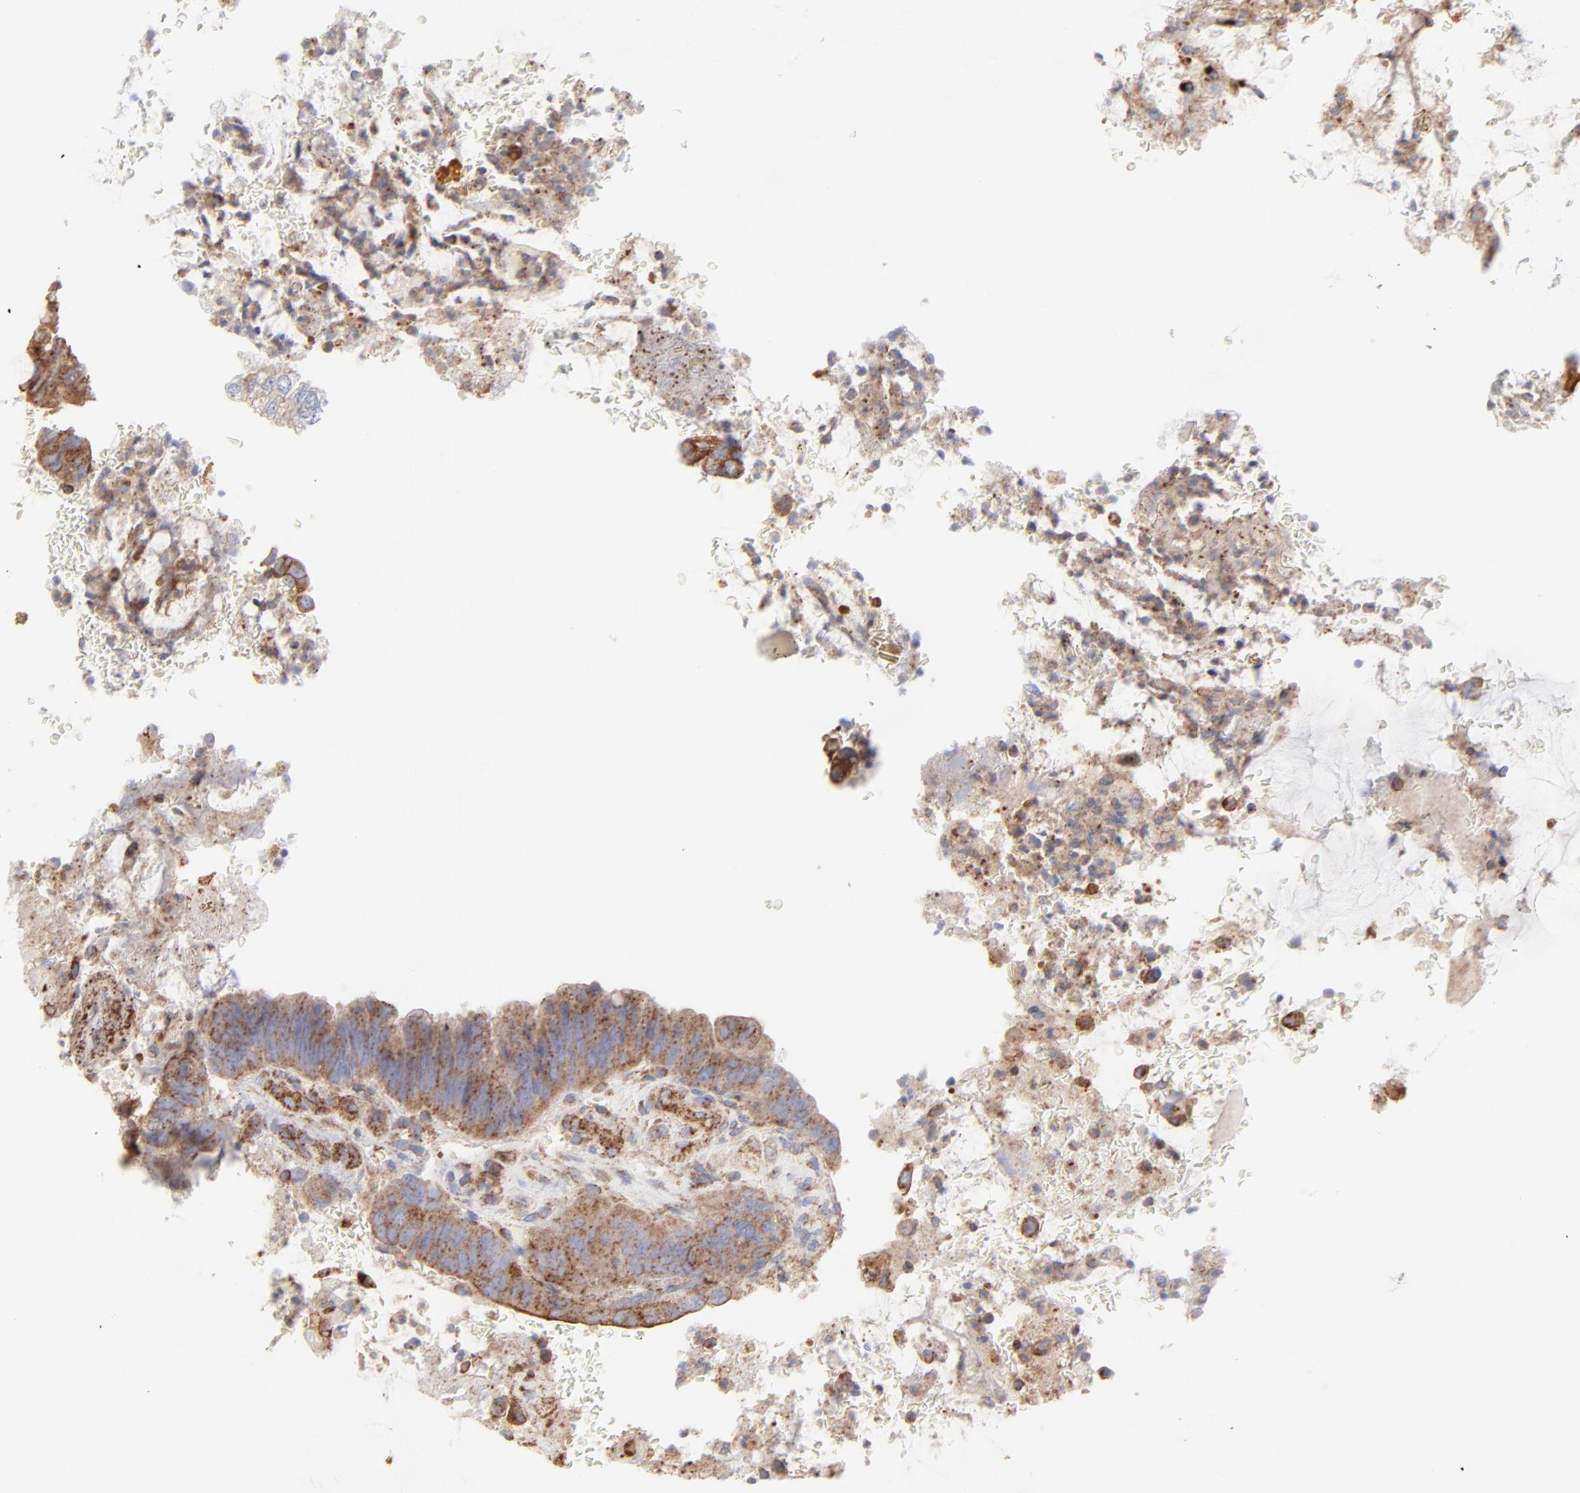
{"staining": {"intensity": "moderate", "quantity": ">75%", "location": "cytoplasmic/membranous"}, "tissue": "colorectal cancer", "cell_type": "Tumor cells", "image_type": "cancer", "snomed": [{"axis": "morphology", "description": "Normal tissue, NOS"}, {"axis": "morphology", "description": "Adenocarcinoma, NOS"}, {"axis": "topography", "description": "Rectum"}], "caption": "The immunohistochemical stain shows moderate cytoplasmic/membranous staining in tumor cells of colorectal adenocarcinoma tissue.", "gene": "CLTB", "patient": {"sex": "male", "age": 92}}